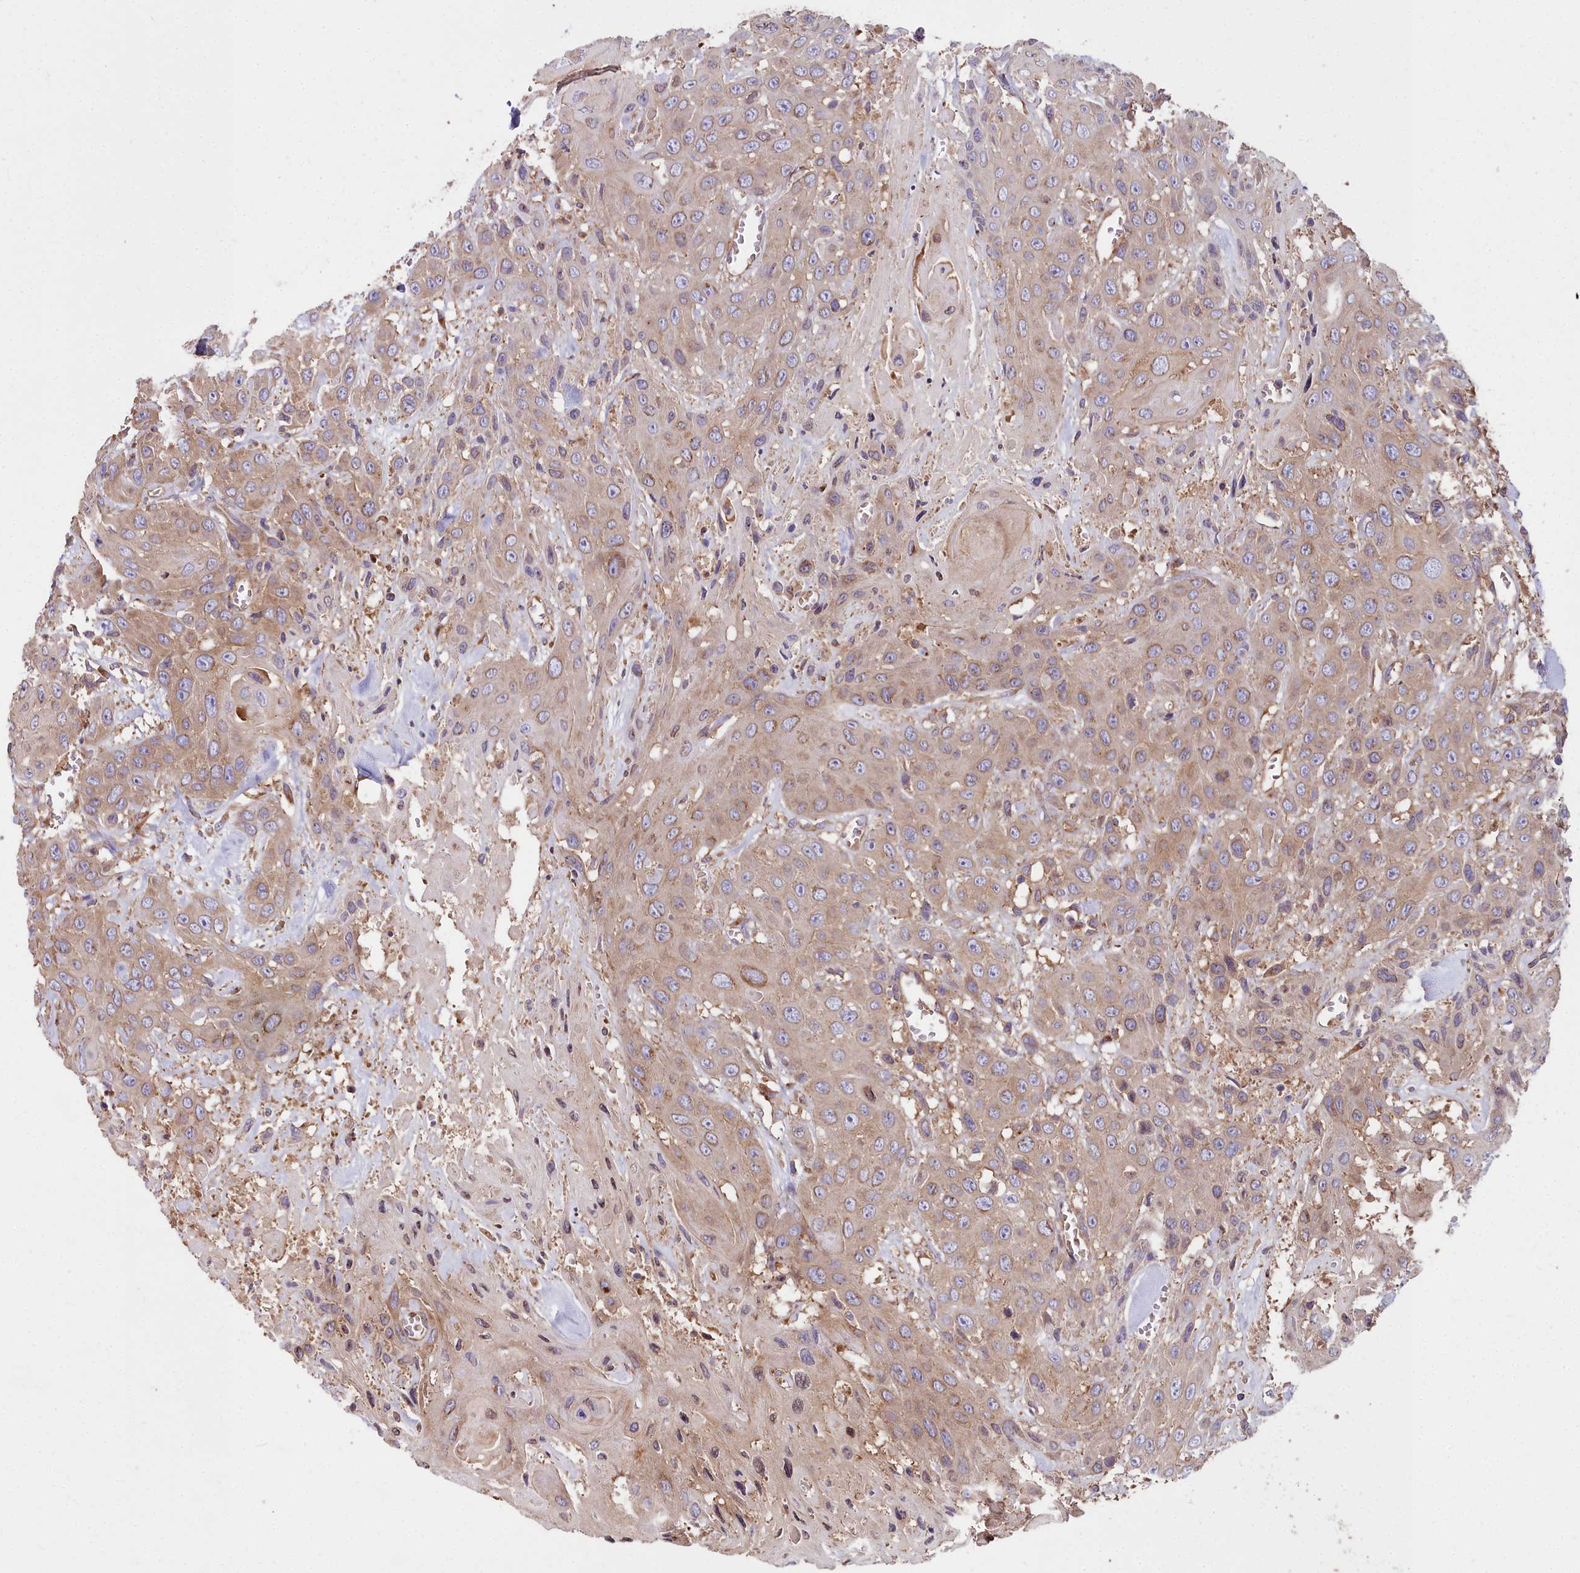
{"staining": {"intensity": "moderate", "quantity": ">75%", "location": "cytoplasmic/membranous"}, "tissue": "head and neck cancer", "cell_type": "Tumor cells", "image_type": "cancer", "snomed": [{"axis": "morphology", "description": "Squamous cell carcinoma, NOS"}, {"axis": "topography", "description": "Head-Neck"}], "caption": "The immunohistochemical stain labels moderate cytoplasmic/membranous expression in tumor cells of squamous cell carcinoma (head and neck) tissue. (DAB IHC with brightfield microscopy, high magnification).", "gene": "DCTN3", "patient": {"sex": "male", "age": 81}}